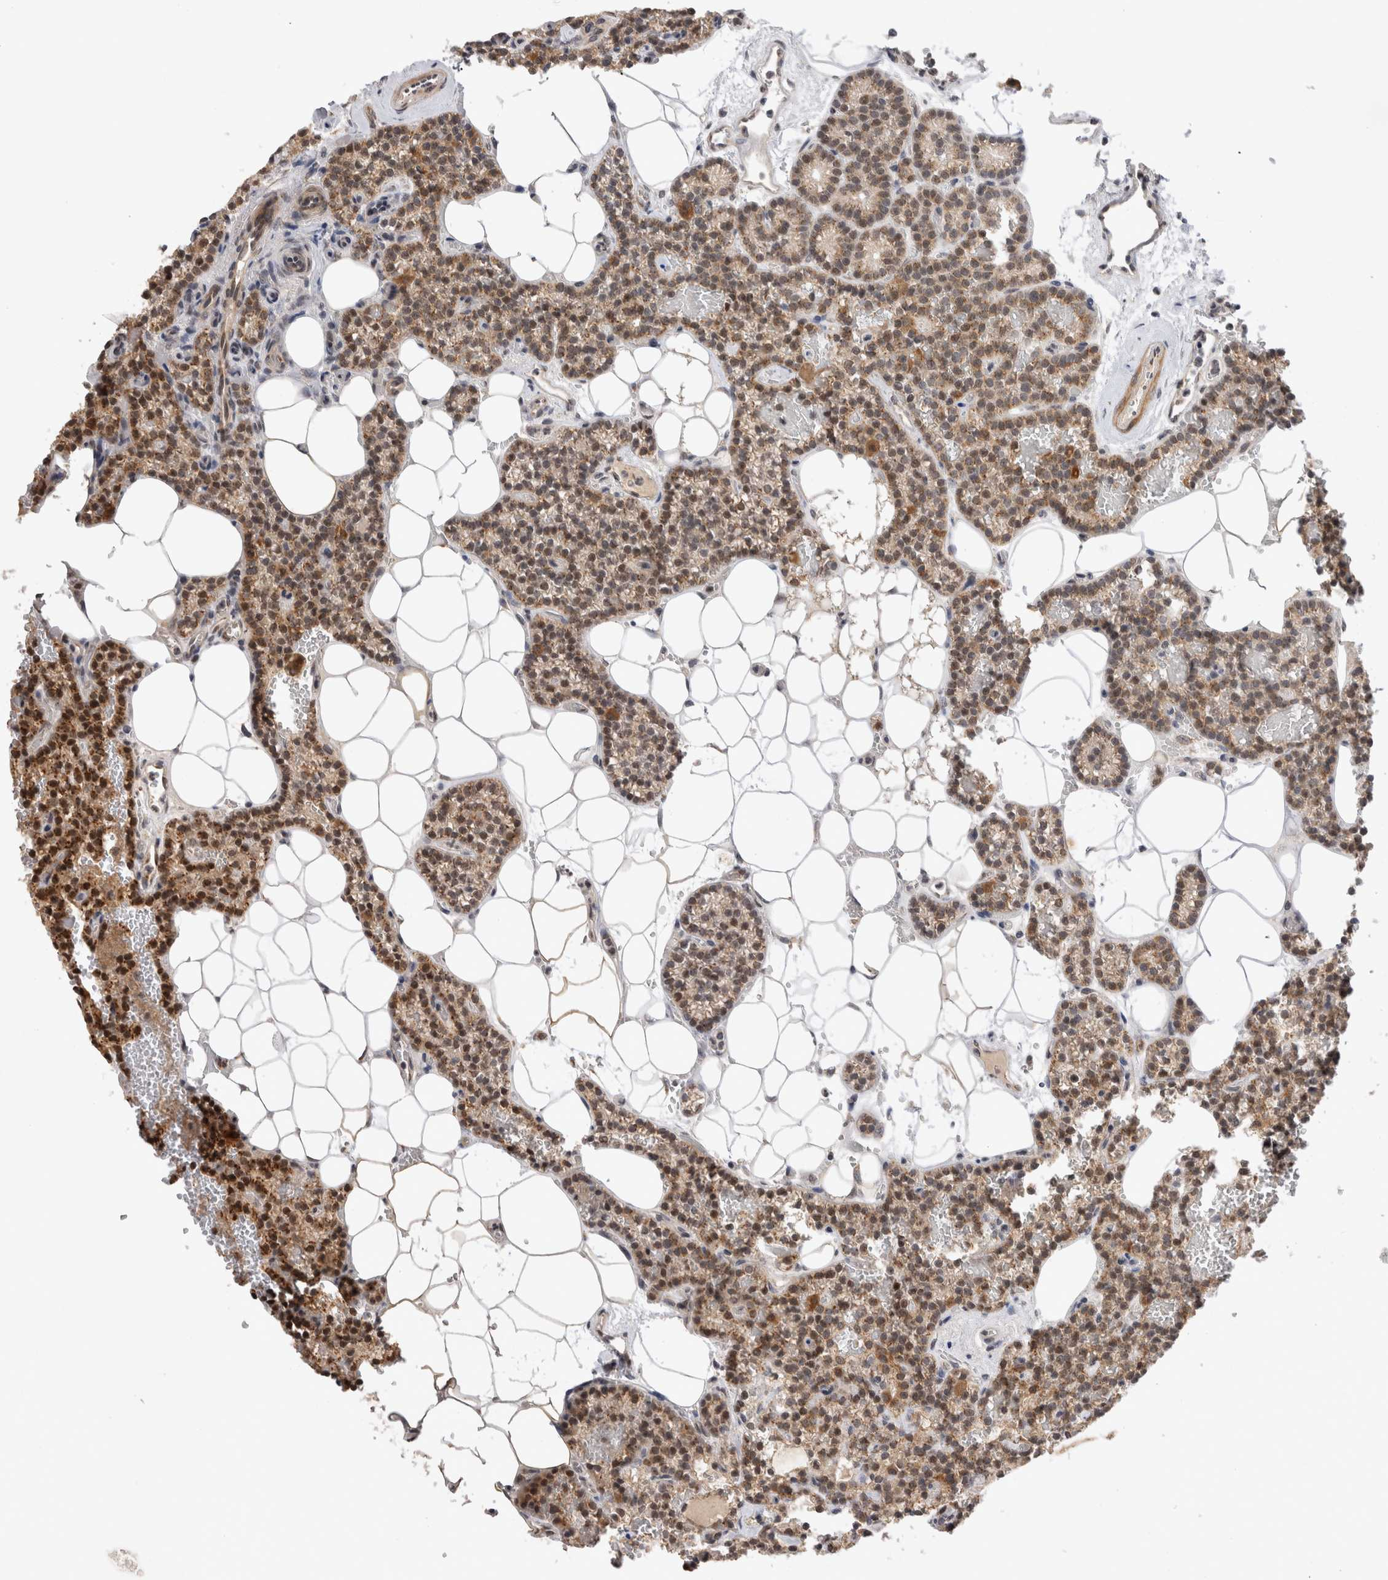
{"staining": {"intensity": "moderate", "quantity": ">75%", "location": "cytoplasmic/membranous,nuclear"}, "tissue": "parathyroid gland", "cell_type": "Glandular cells", "image_type": "normal", "snomed": [{"axis": "morphology", "description": "Normal tissue, NOS"}, {"axis": "topography", "description": "Parathyroid gland"}], "caption": "High-power microscopy captured an immunohistochemistry (IHC) image of normal parathyroid gland, revealing moderate cytoplasmic/membranous,nuclear staining in about >75% of glandular cells. (Brightfield microscopy of DAB IHC at high magnification).", "gene": "TMEM65", "patient": {"sex": "male", "age": 58}}